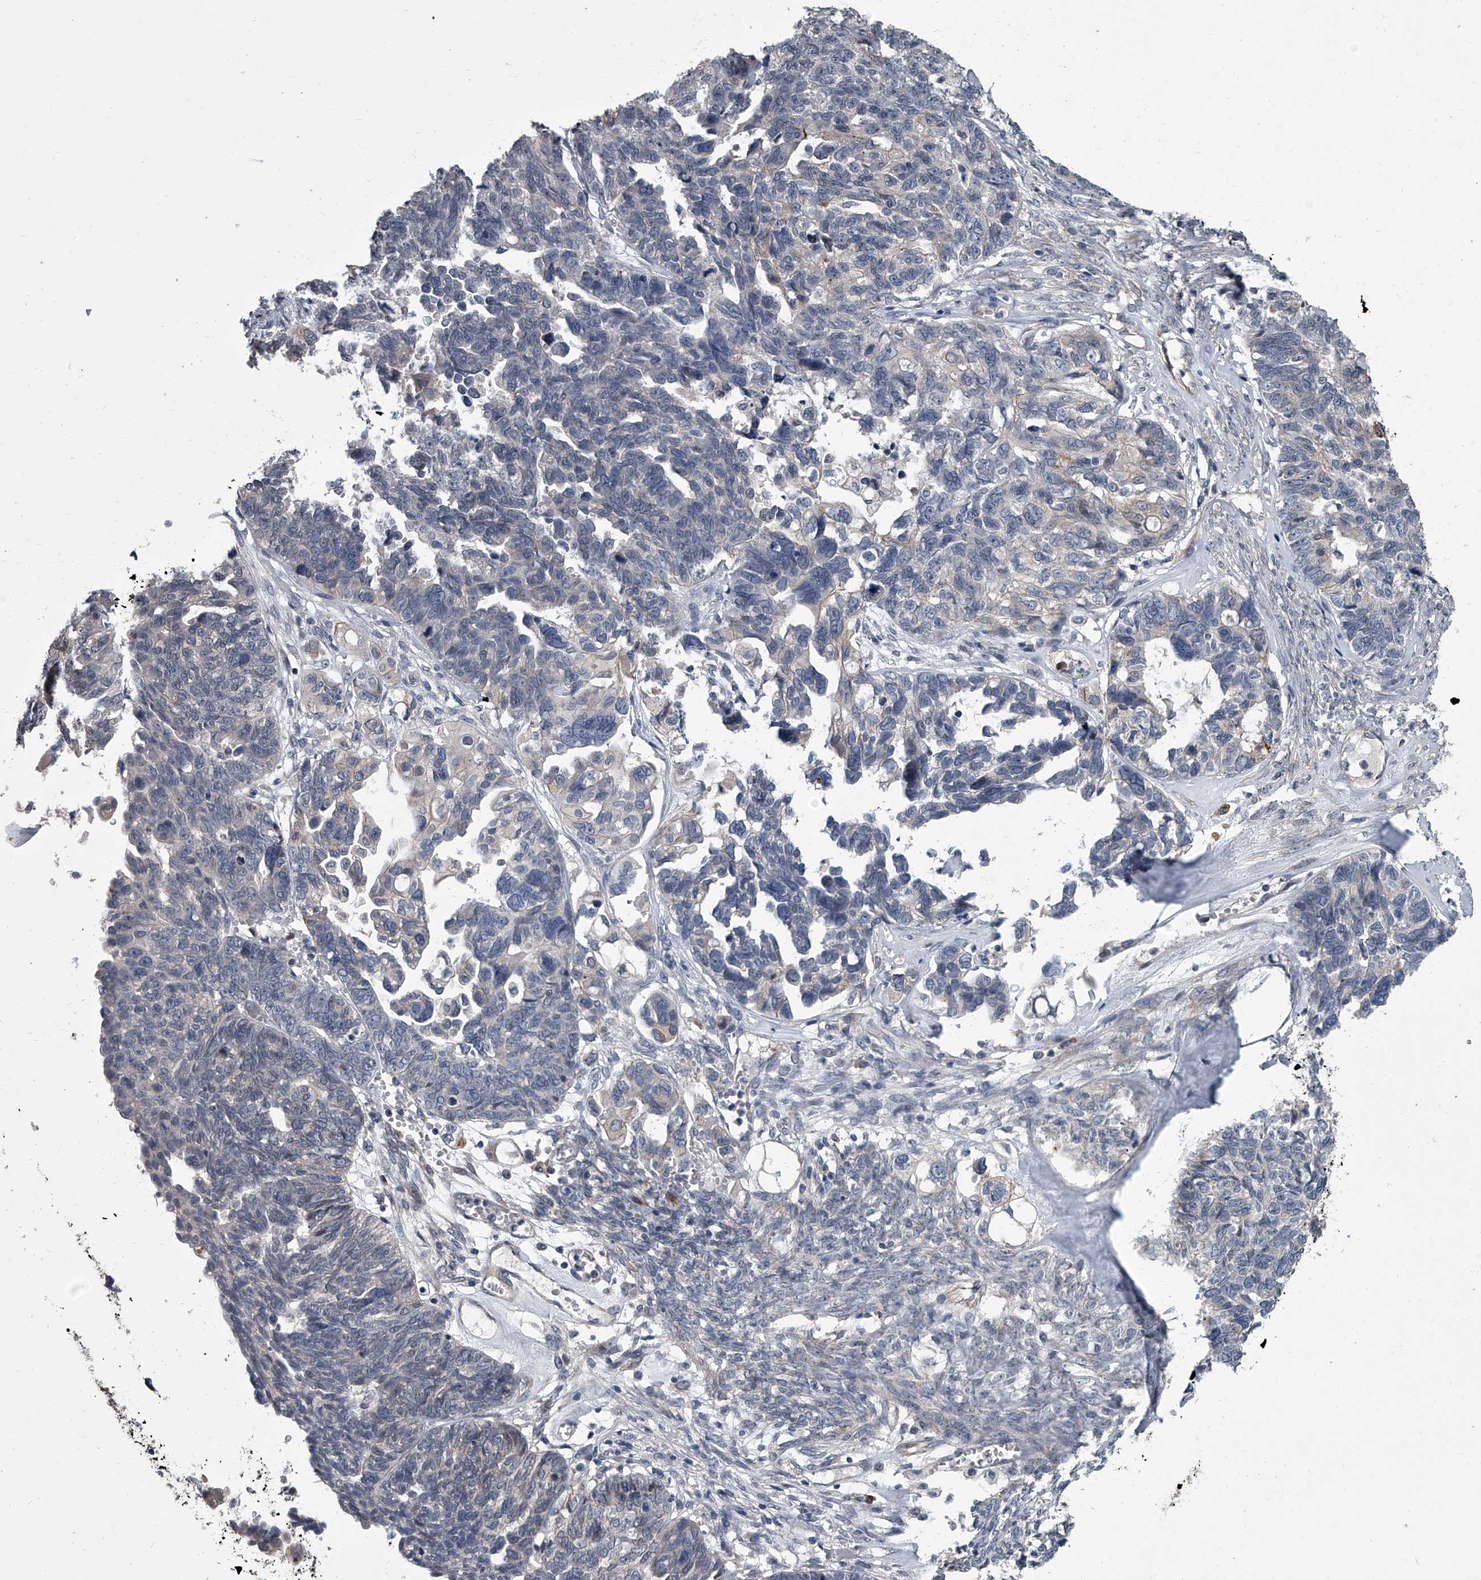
{"staining": {"intensity": "negative", "quantity": "none", "location": "none"}, "tissue": "ovarian cancer", "cell_type": "Tumor cells", "image_type": "cancer", "snomed": [{"axis": "morphology", "description": "Cystadenocarcinoma, serous, NOS"}, {"axis": "topography", "description": "Ovary"}], "caption": "Micrograph shows no significant protein positivity in tumor cells of ovarian serous cystadenocarcinoma.", "gene": "SIRT4", "patient": {"sex": "female", "age": 79}}